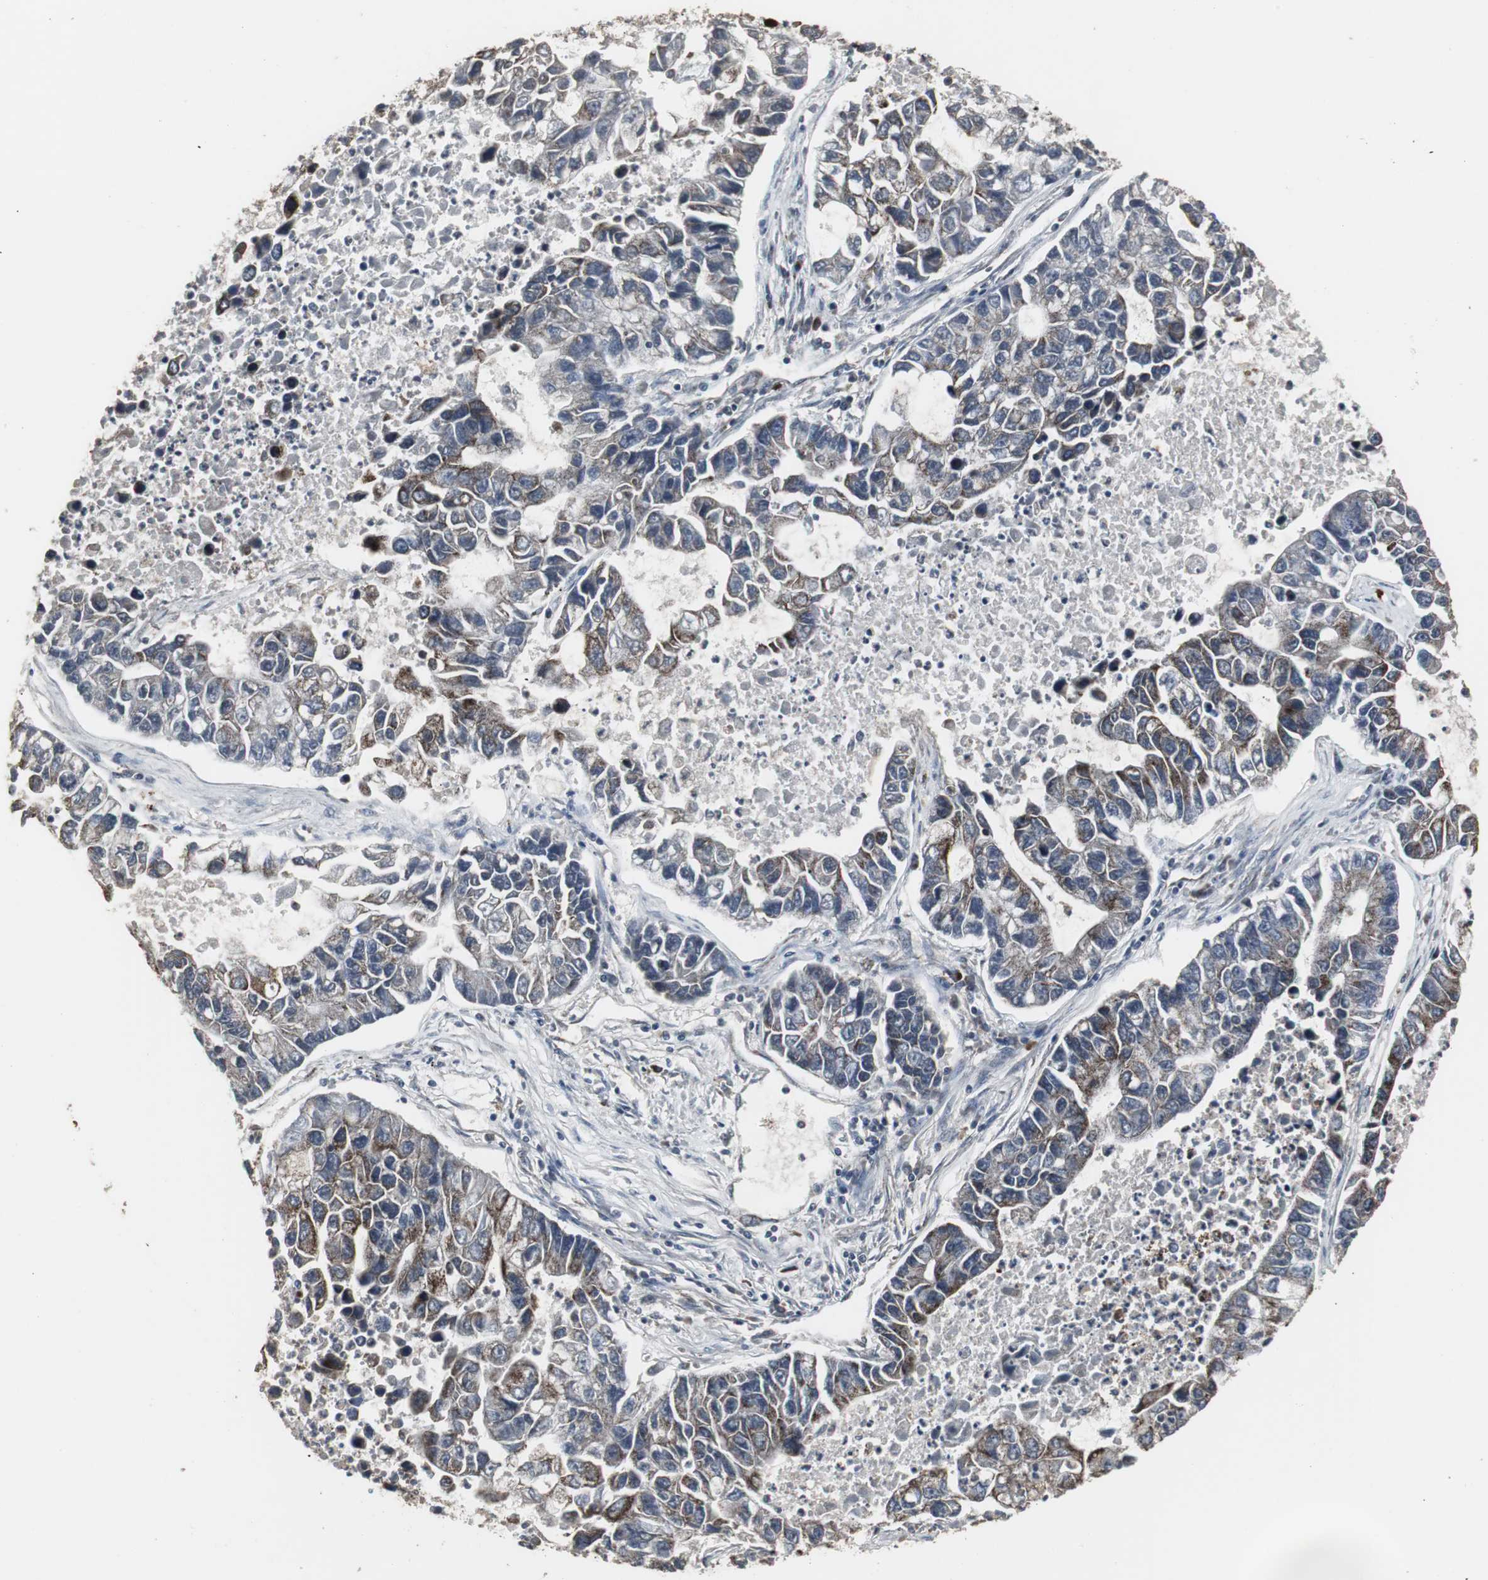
{"staining": {"intensity": "moderate", "quantity": "25%-75%", "location": "cytoplasmic/membranous"}, "tissue": "lung cancer", "cell_type": "Tumor cells", "image_type": "cancer", "snomed": [{"axis": "morphology", "description": "Adenocarcinoma, NOS"}, {"axis": "topography", "description": "Lung"}], "caption": "Immunohistochemistry image of human lung adenocarcinoma stained for a protein (brown), which displays medium levels of moderate cytoplasmic/membranous expression in about 25%-75% of tumor cells.", "gene": "ACAA1", "patient": {"sex": "female", "age": 51}}